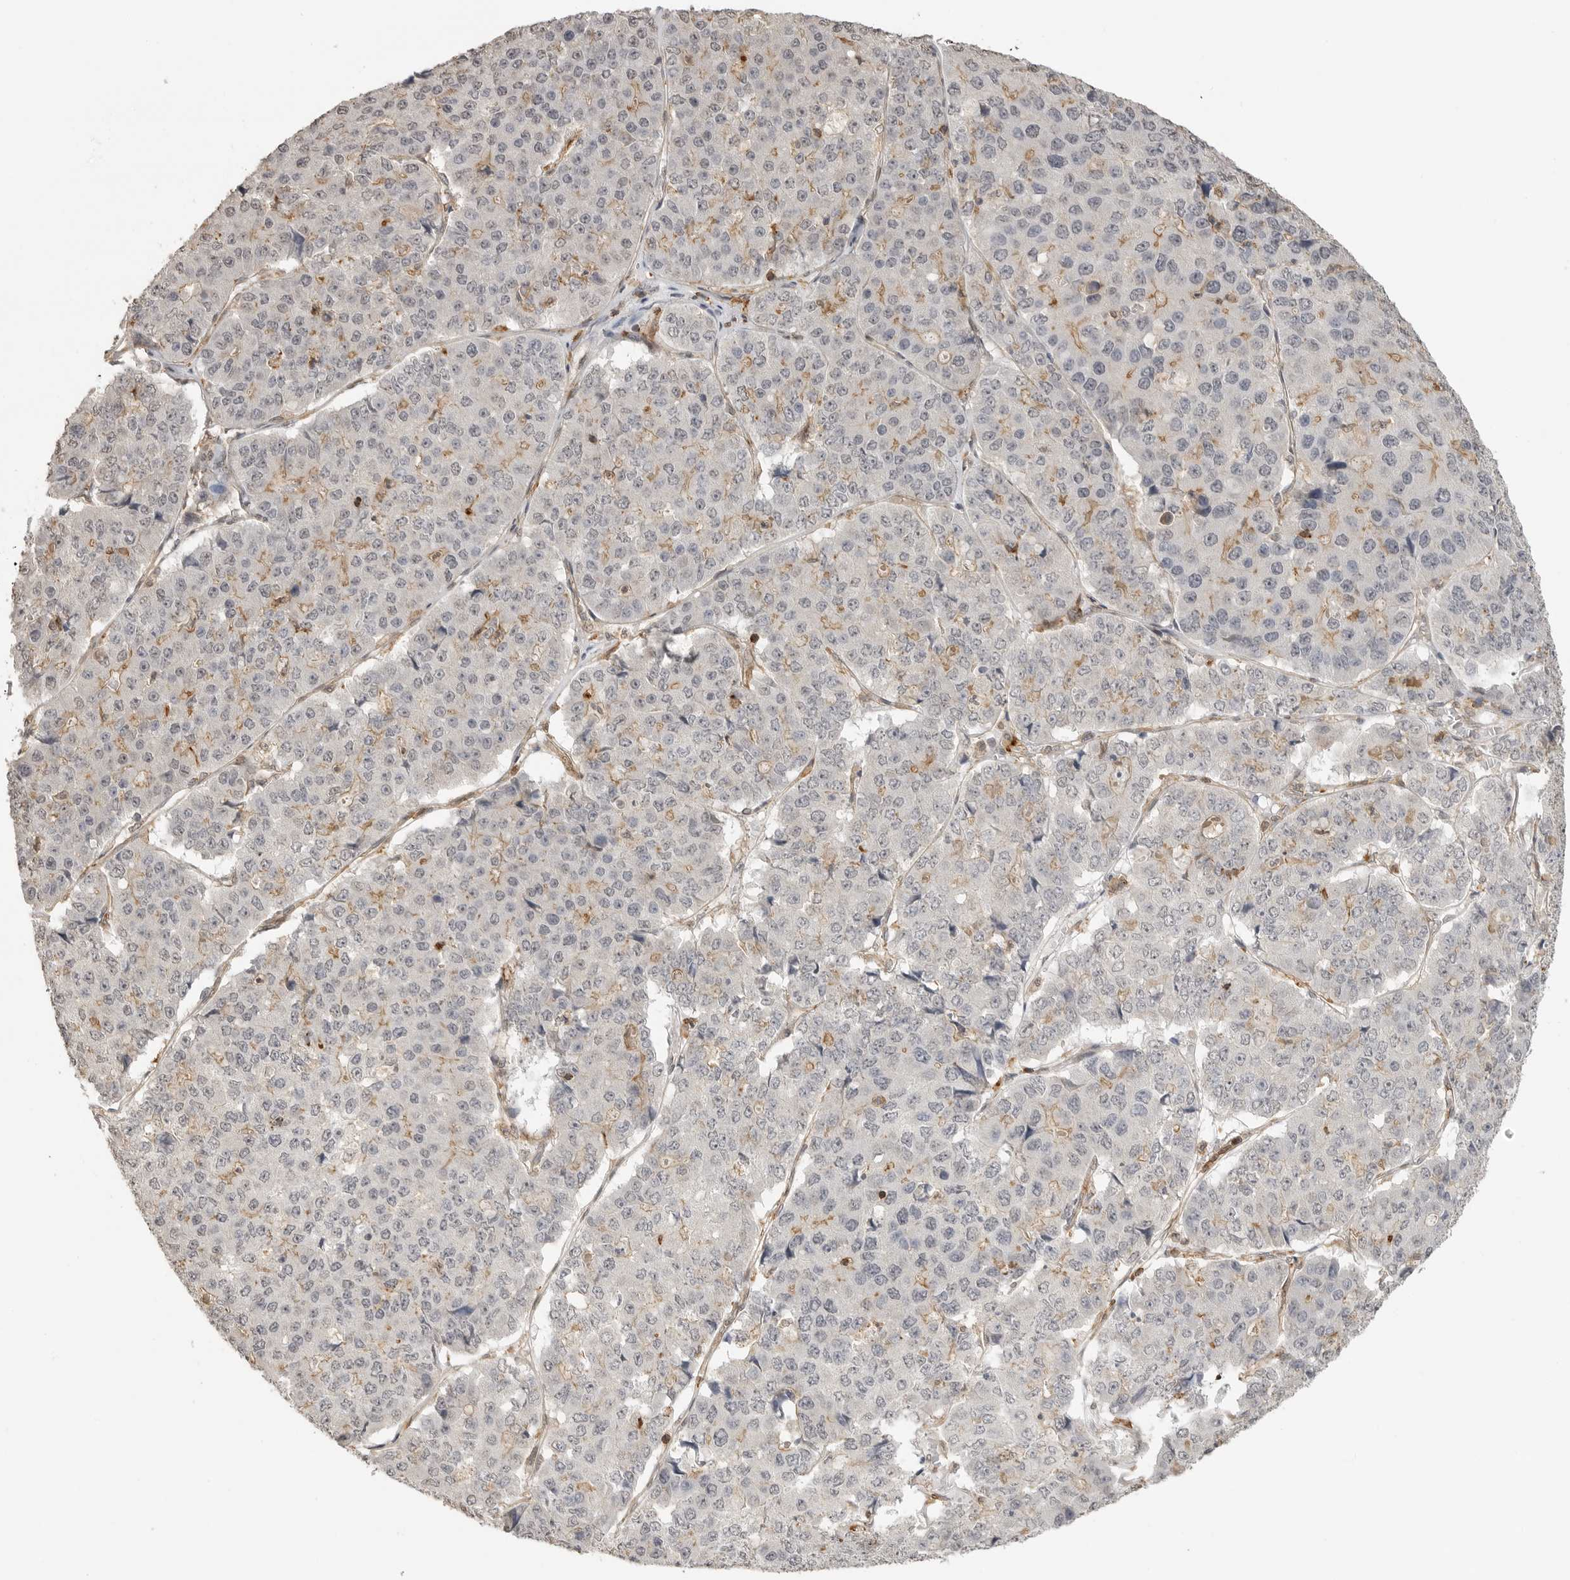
{"staining": {"intensity": "moderate", "quantity": "<25%", "location": "cytoplasmic/membranous"}, "tissue": "pancreatic cancer", "cell_type": "Tumor cells", "image_type": "cancer", "snomed": [{"axis": "morphology", "description": "Adenocarcinoma, NOS"}, {"axis": "topography", "description": "Pancreas"}], "caption": "About <25% of tumor cells in pancreatic adenocarcinoma reveal moderate cytoplasmic/membranous protein staining as visualized by brown immunohistochemical staining.", "gene": "GPC2", "patient": {"sex": "male", "age": 50}}